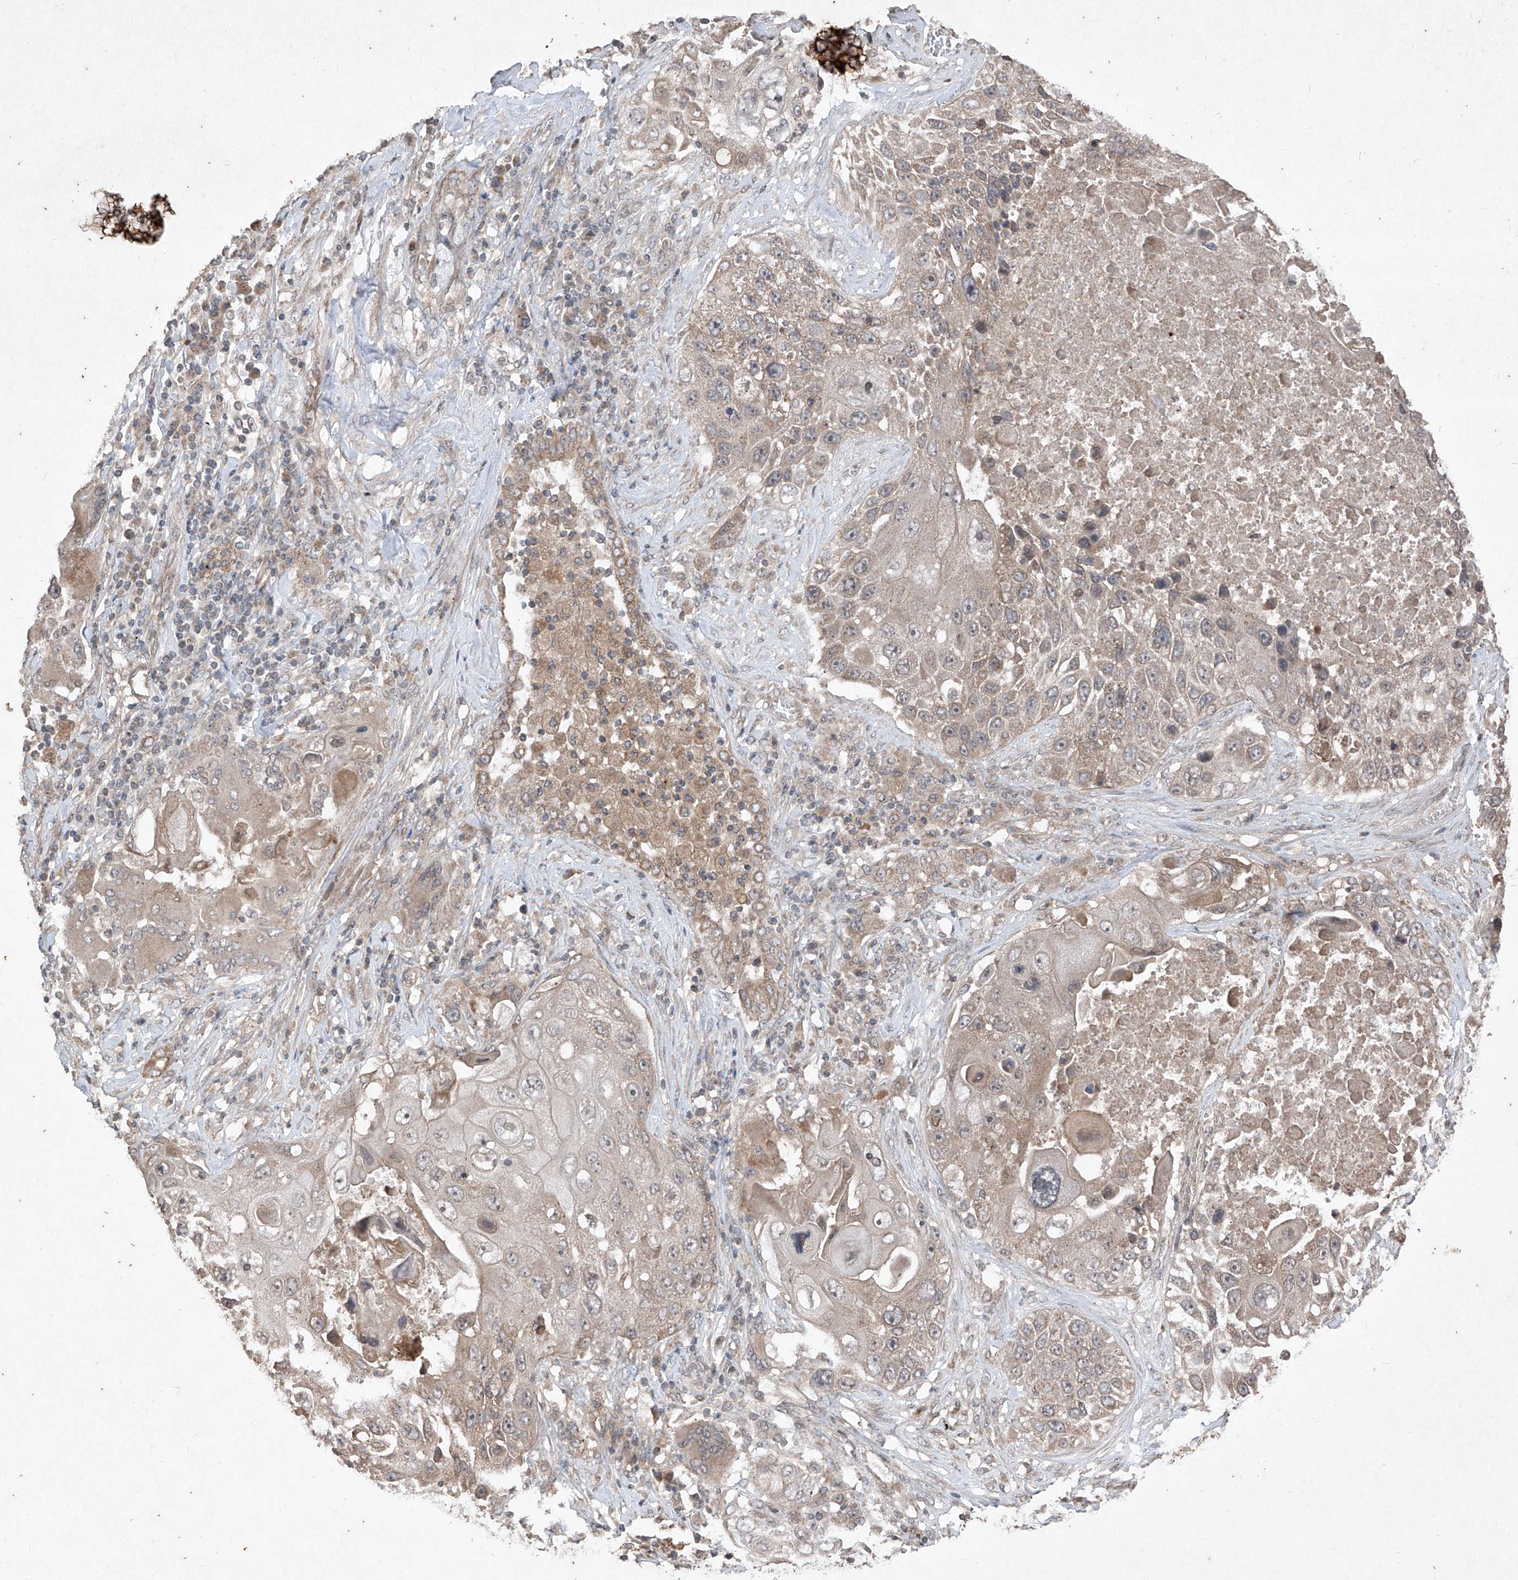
{"staining": {"intensity": "weak", "quantity": ">75%", "location": "cytoplasmic/membranous"}, "tissue": "lung cancer", "cell_type": "Tumor cells", "image_type": "cancer", "snomed": [{"axis": "morphology", "description": "Squamous cell carcinoma, NOS"}, {"axis": "topography", "description": "Lung"}], "caption": "Immunohistochemical staining of human lung cancer (squamous cell carcinoma) displays low levels of weak cytoplasmic/membranous staining in approximately >75% of tumor cells. The staining was performed using DAB (3,3'-diaminobenzidine) to visualize the protein expression in brown, while the nuclei were stained in blue with hematoxylin (Magnification: 20x).", "gene": "ABCD3", "patient": {"sex": "male", "age": 61}}